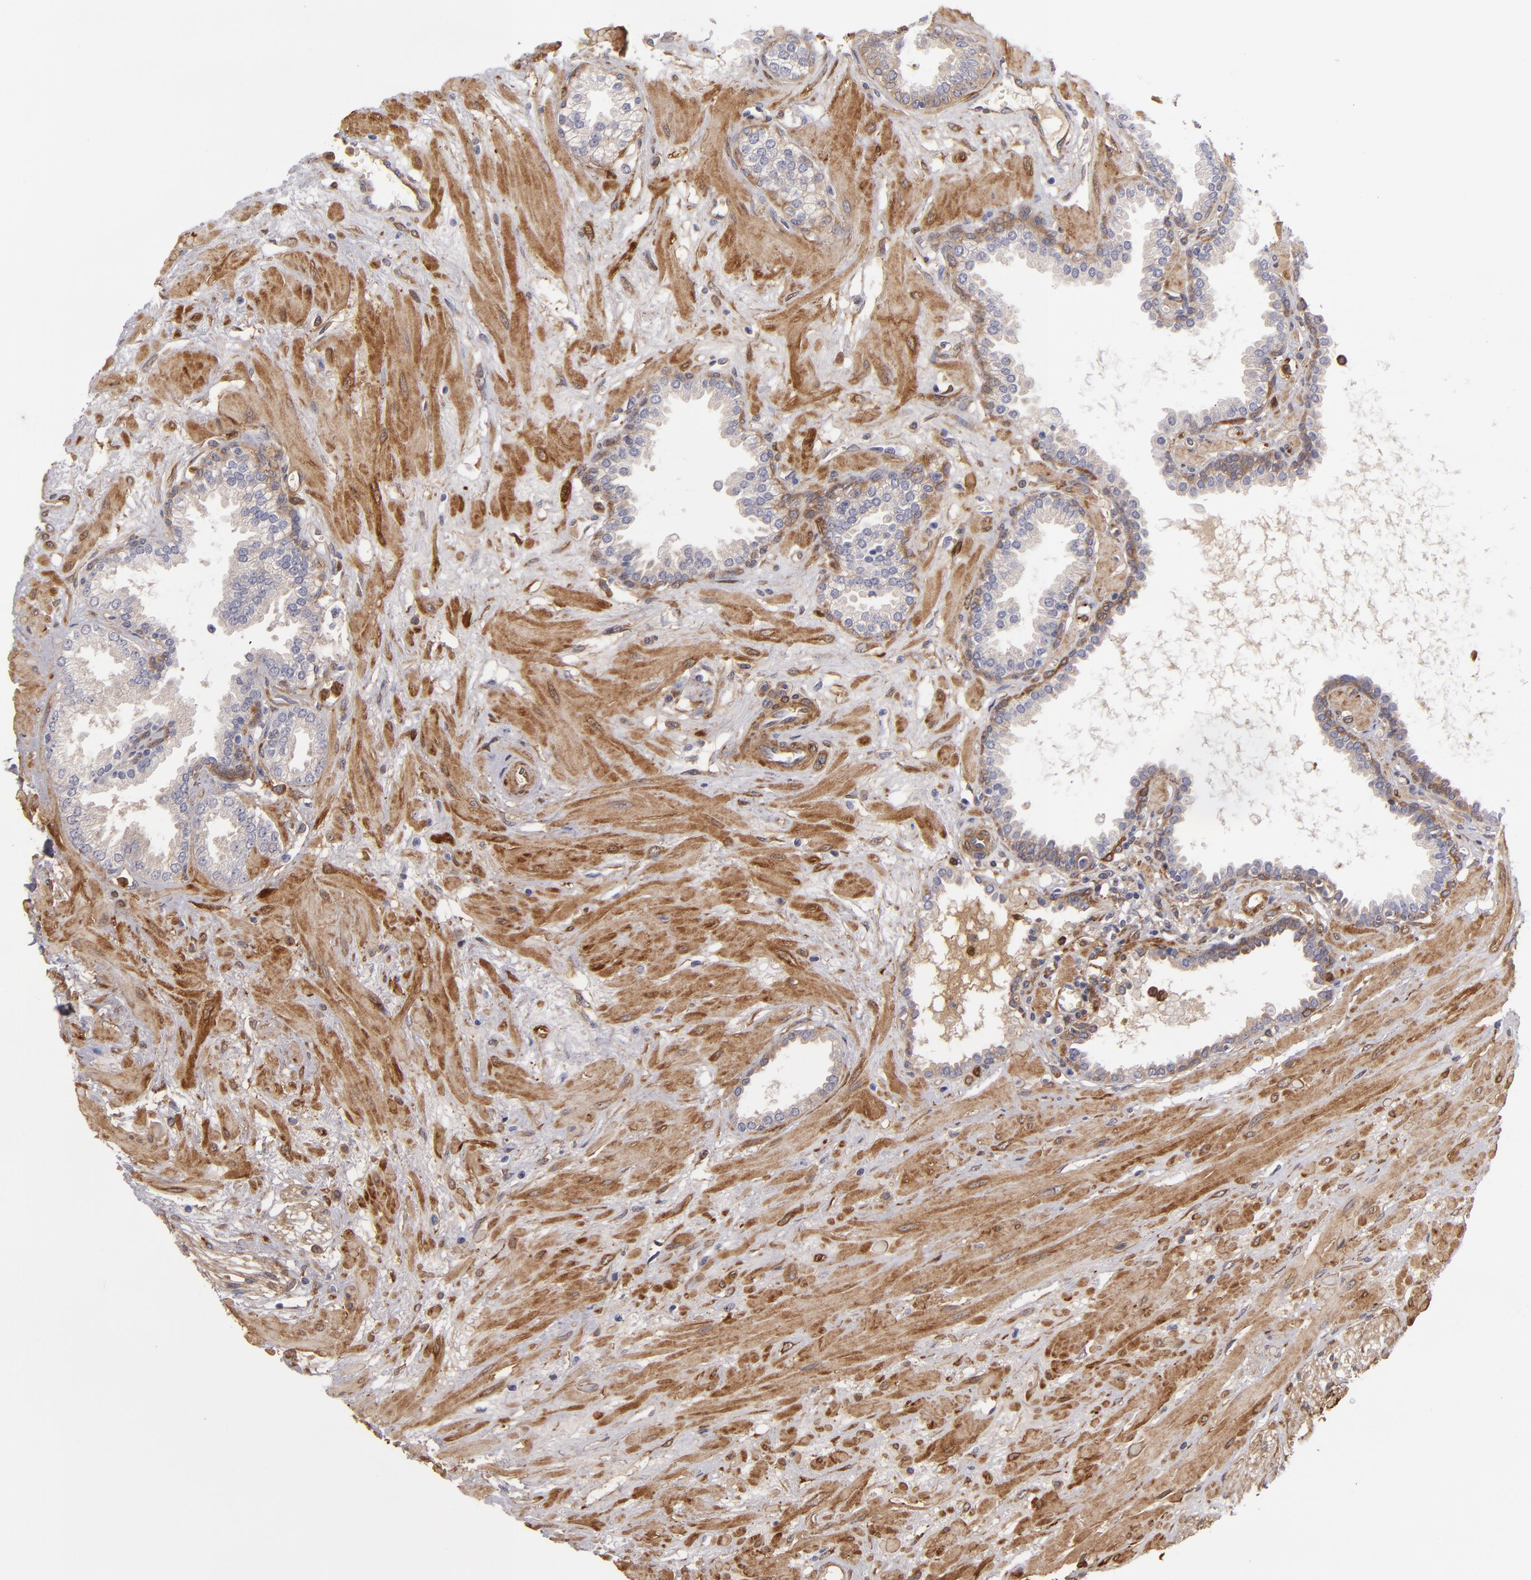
{"staining": {"intensity": "weak", "quantity": "<25%", "location": "cytoplasmic/membranous"}, "tissue": "prostate", "cell_type": "Glandular cells", "image_type": "normal", "snomed": [{"axis": "morphology", "description": "Normal tissue, NOS"}, {"axis": "topography", "description": "Prostate"}], "caption": "Protein analysis of normal prostate displays no significant expression in glandular cells. (DAB (3,3'-diaminobenzidine) immunohistochemistry (IHC) with hematoxylin counter stain).", "gene": "VCL", "patient": {"sex": "male", "age": 64}}